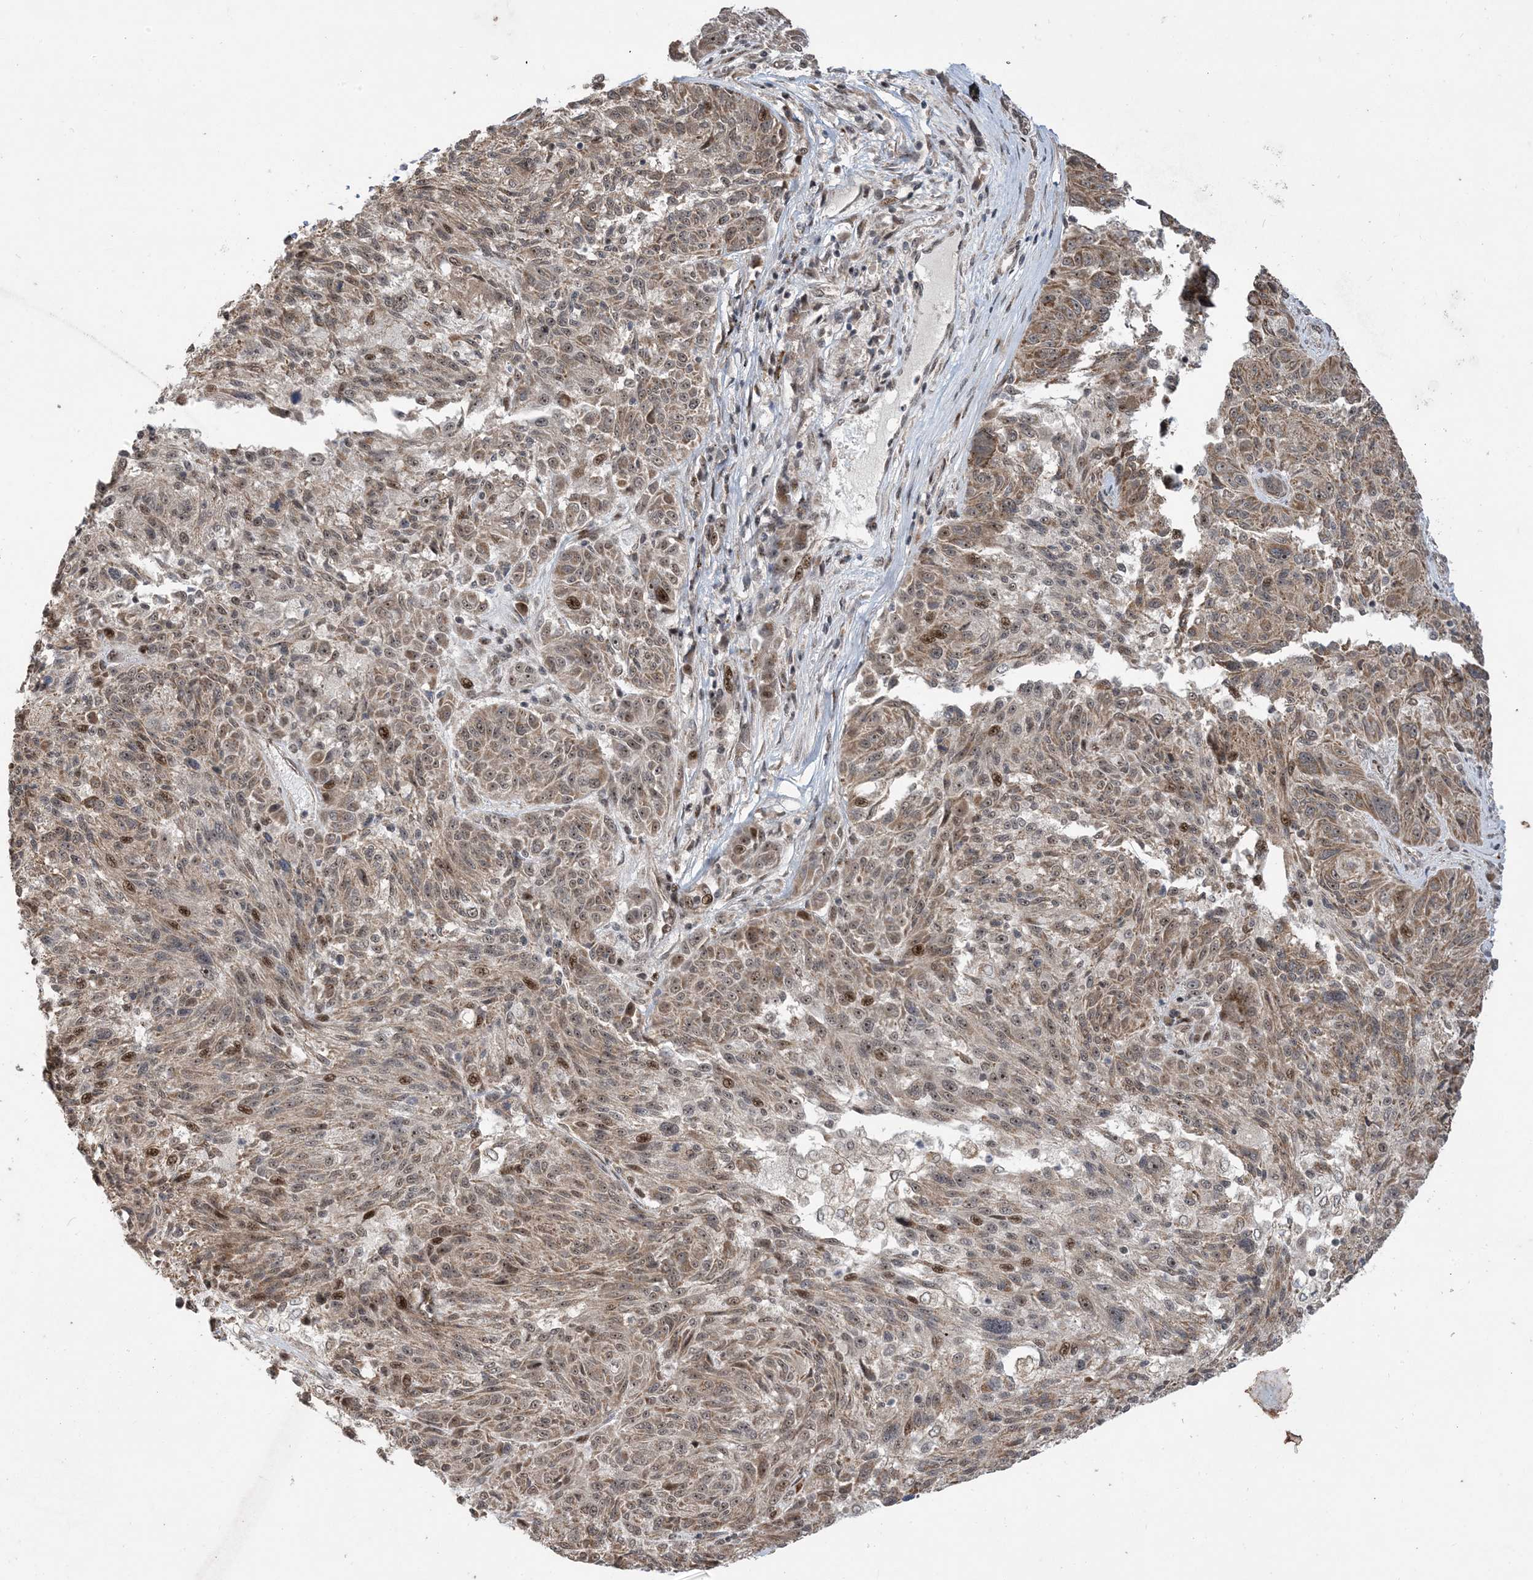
{"staining": {"intensity": "weak", "quantity": ">75%", "location": "cytoplasmic/membranous,nuclear"}, "tissue": "melanoma", "cell_type": "Tumor cells", "image_type": "cancer", "snomed": [{"axis": "morphology", "description": "Malignant melanoma, NOS"}, {"axis": "topography", "description": "Skin"}], "caption": "Immunohistochemical staining of melanoma shows low levels of weak cytoplasmic/membranous and nuclear protein positivity in about >75% of tumor cells. Using DAB (3,3'-diaminobenzidine) (brown) and hematoxylin (blue) stains, captured at high magnification using brightfield microscopy.", "gene": "FAM9B", "patient": {"sex": "male", "age": 53}}